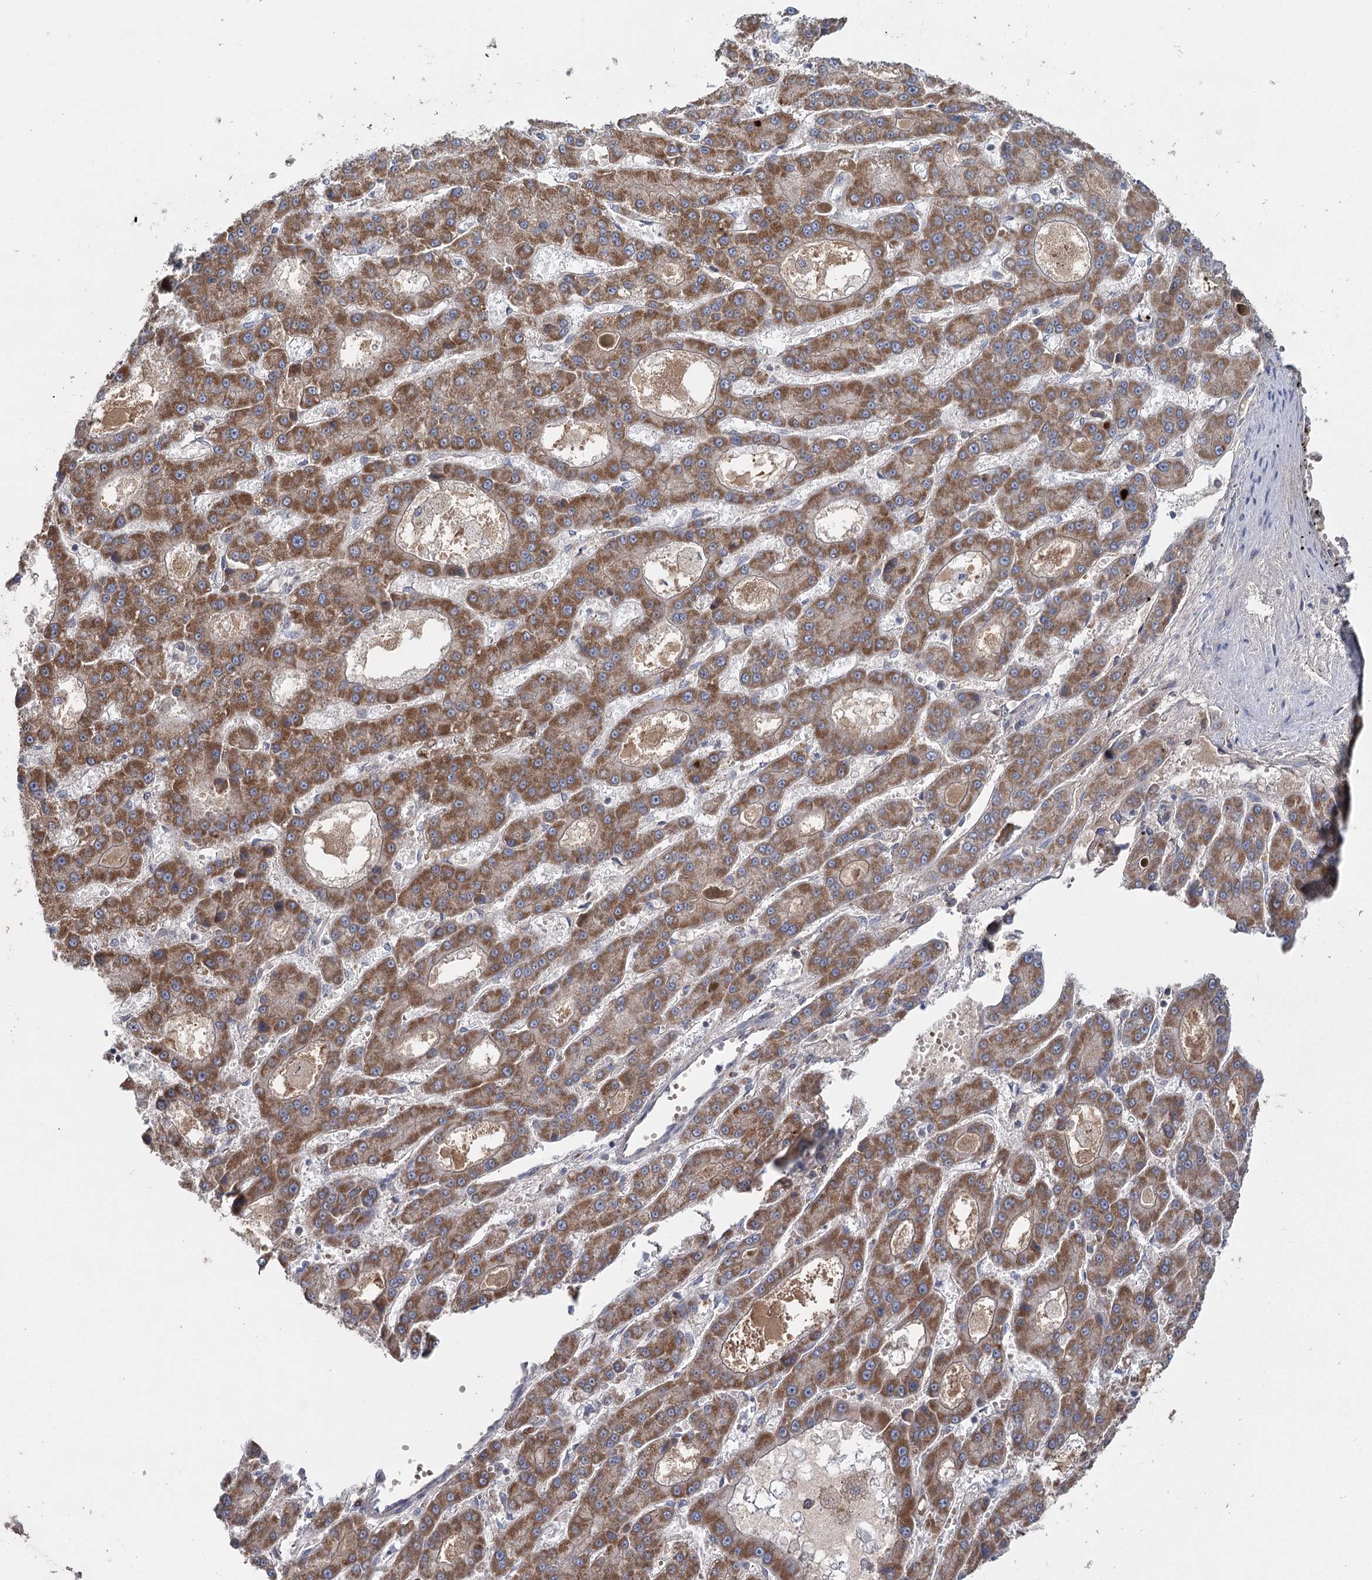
{"staining": {"intensity": "strong", "quantity": ">75%", "location": "cytoplasmic/membranous"}, "tissue": "liver cancer", "cell_type": "Tumor cells", "image_type": "cancer", "snomed": [{"axis": "morphology", "description": "Carcinoma, Hepatocellular, NOS"}, {"axis": "topography", "description": "Liver"}], "caption": "Protein expression analysis of liver cancer reveals strong cytoplasmic/membranous staining in approximately >75% of tumor cells.", "gene": "MRPL44", "patient": {"sex": "male", "age": 70}}